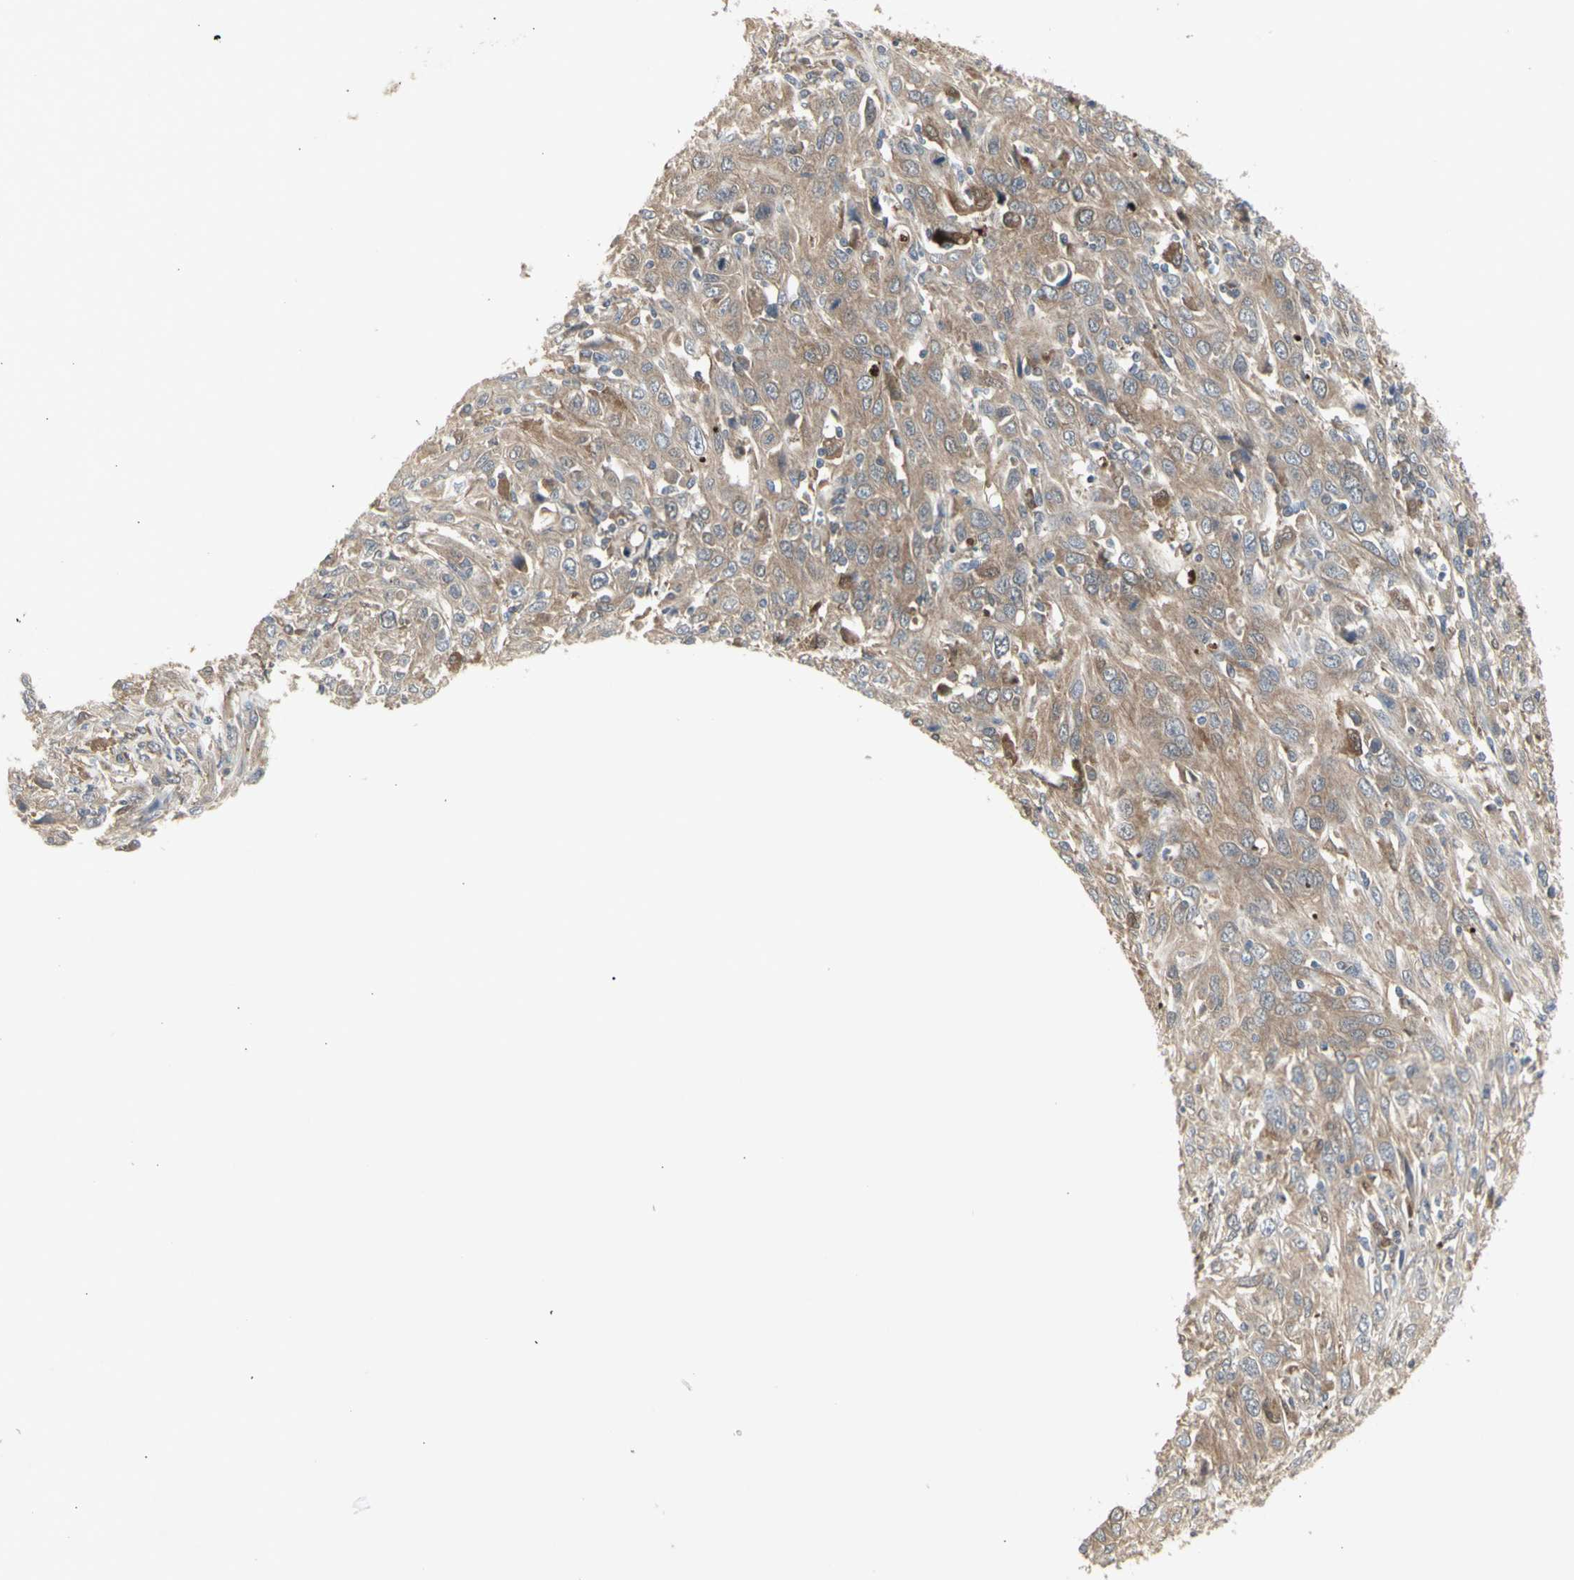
{"staining": {"intensity": "moderate", "quantity": ">75%", "location": "cytoplasmic/membranous"}, "tissue": "cervical cancer", "cell_type": "Tumor cells", "image_type": "cancer", "snomed": [{"axis": "morphology", "description": "Squamous cell carcinoma, NOS"}, {"axis": "topography", "description": "Cervix"}], "caption": "A micrograph of cervical cancer (squamous cell carcinoma) stained for a protein displays moderate cytoplasmic/membranous brown staining in tumor cells. The staining was performed using DAB, with brown indicating positive protein expression. Nuclei are stained blue with hematoxylin.", "gene": "CHURC1-FNTB", "patient": {"sex": "female", "age": 46}}